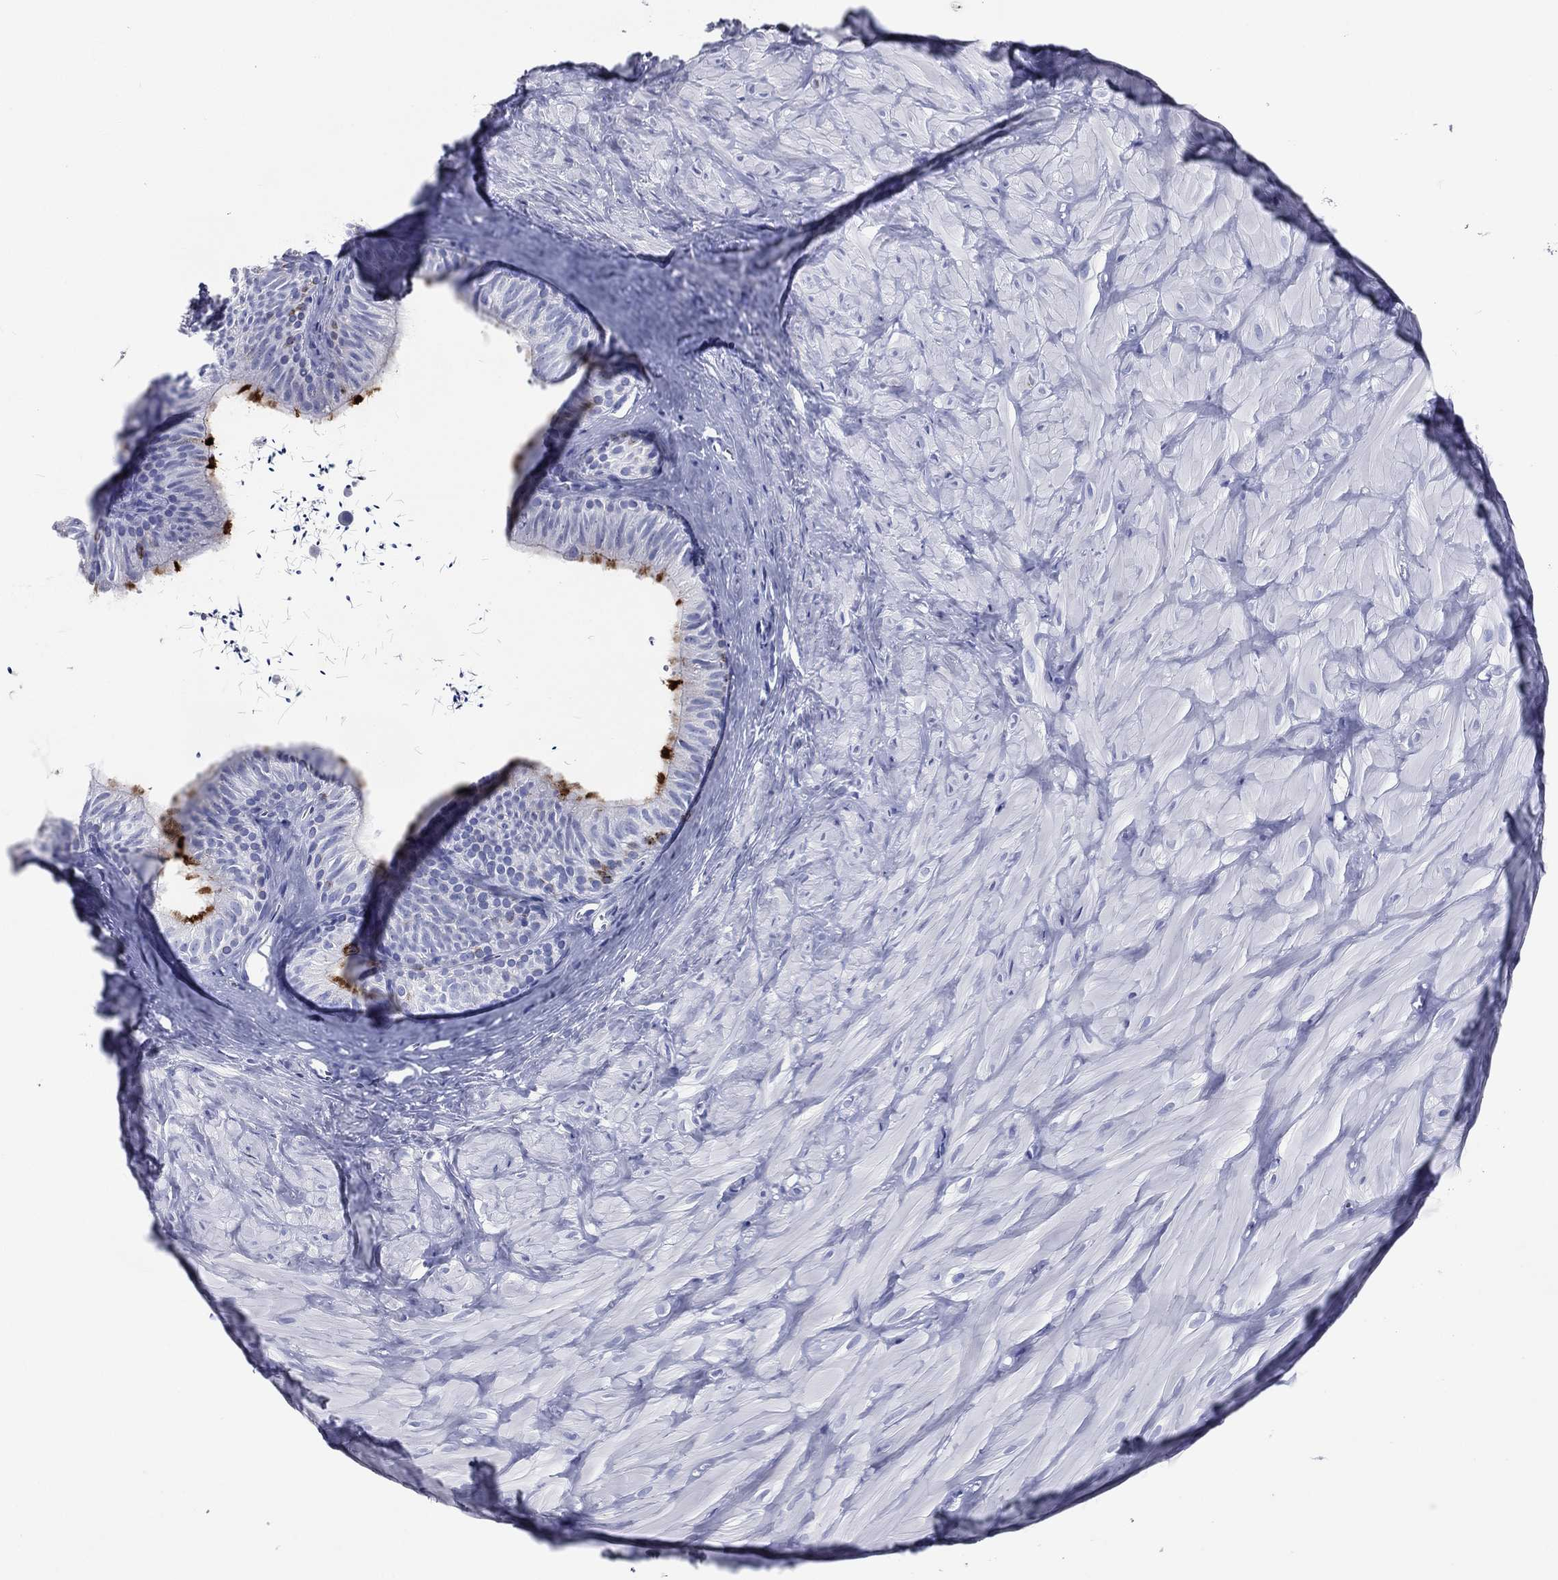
{"staining": {"intensity": "strong", "quantity": "<25%", "location": "cytoplasmic/membranous"}, "tissue": "epididymis", "cell_type": "Glandular cells", "image_type": "normal", "snomed": [{"axis": "morphology", "description": "Normal tissue, NOS"}, {"axis": "topography", "description": "Epididymis"}], "caption": "Benign epididymis demonstrates strong cytoplasmic/membranous expression in approximately <25% of glandular cells.", "gene": "ACE2", "patient": {"sex": "male", "age": 32}}